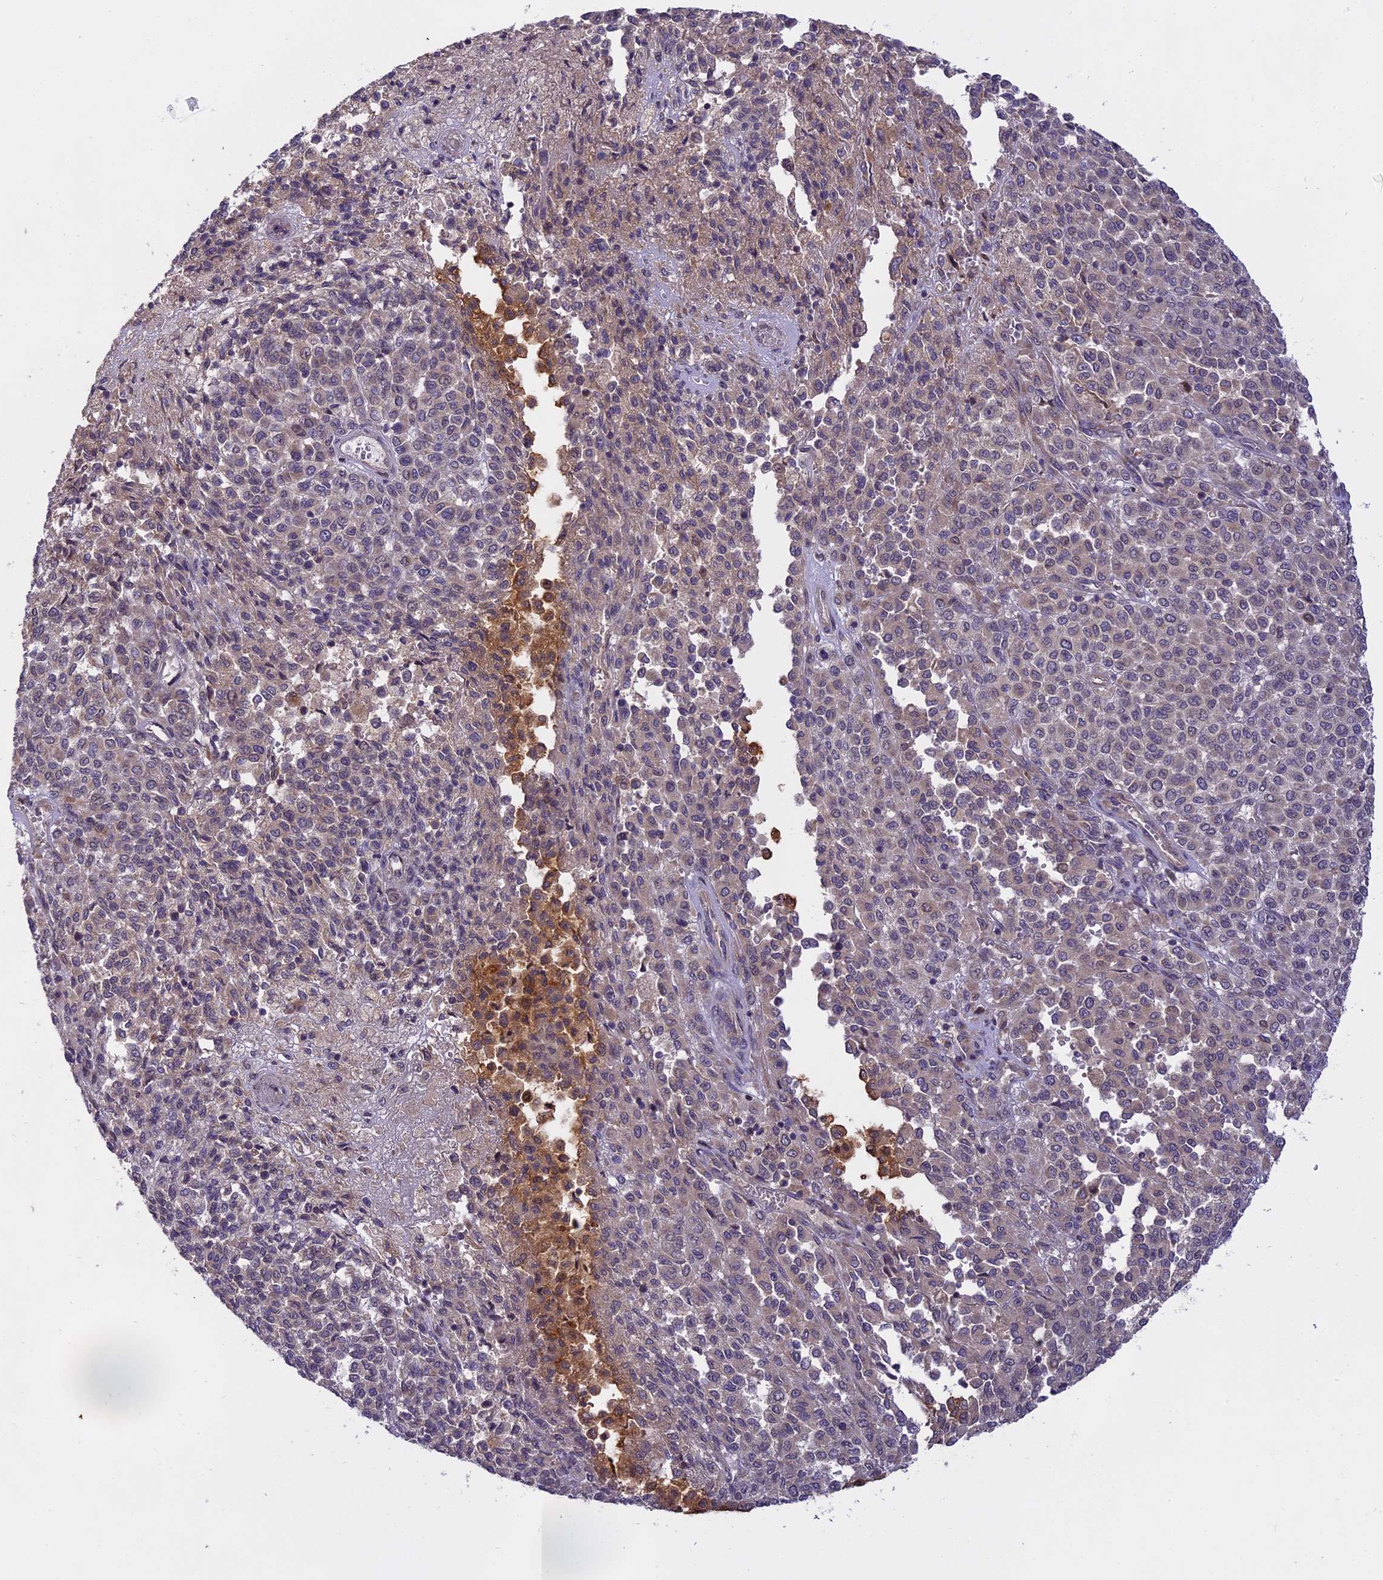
{"staining": {"intensity": "weak", "quantity": "<25%", "location": "cytoplasmic/membranous"}, "tissue": "melanoma", "cell_type": "Tumor cells", "image_type": "cancer", "snomed": [{"axis": "morphology", "description": "Malignant melanoma, Metastatic site"}, {"axis": "topography", "description": "Pancreas"}], "caption": "Malignant melanoma (metastatic site) was stained to show a protein in brown. There is no significant staining in tumor cells. (Stains: DAB immunohistochemistry (IHC) with hematoxylin counter stain, Microscopy: brightfield microscopy at high magnification).", "gene": "MEMO1", "patient": {"sex": "female", "age": 30}}